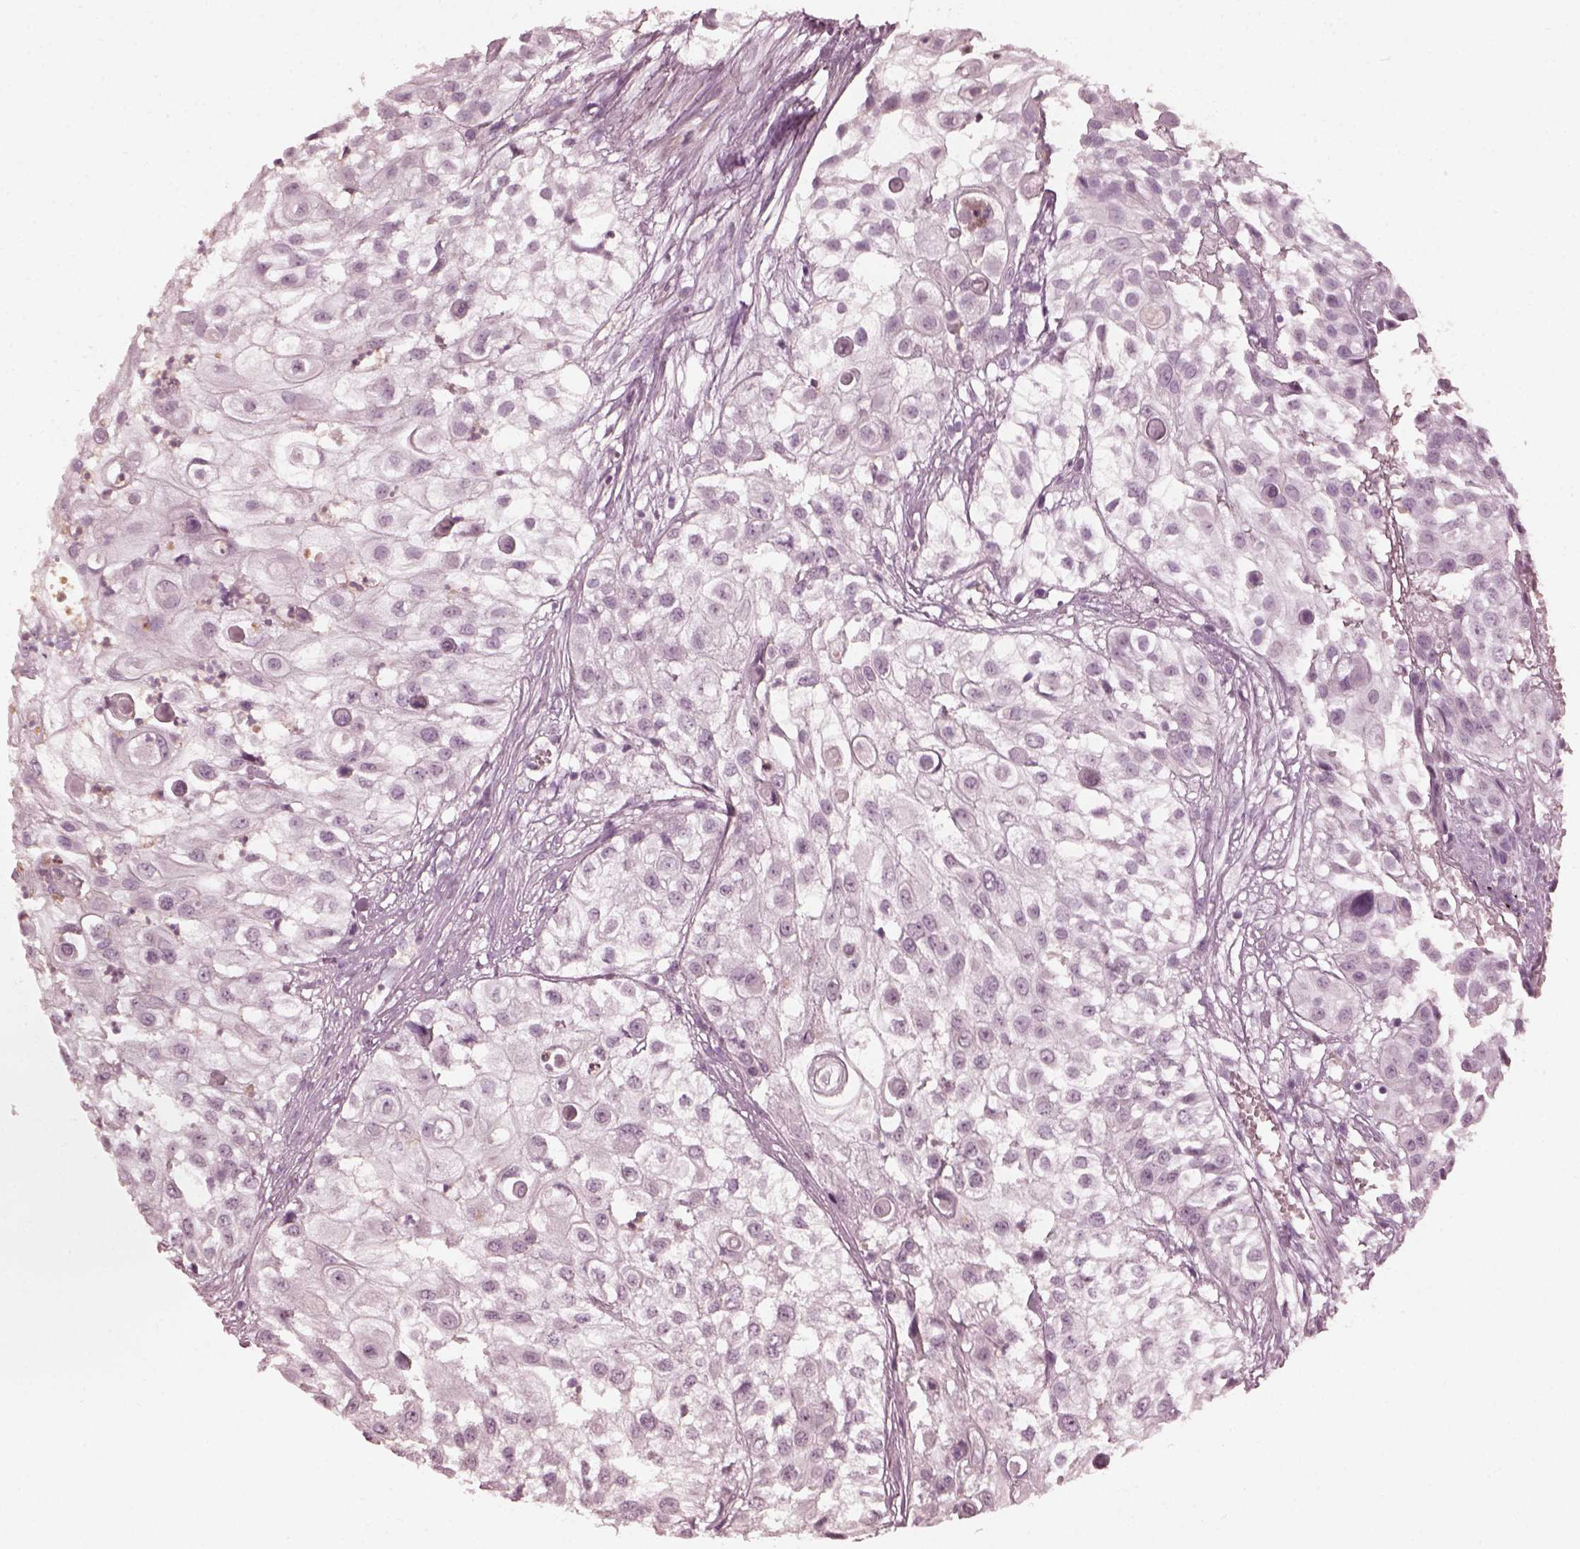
{"staining": {"intensity": "negative", "quantity": "none", "location": "none"}, "tissue": "urothelial cancer", "cell_type": "Tumor cells", "image_type": "cancer", "snomed": [{"axis": "morphology", "description": "Urothelial carcinoma, High grade"}, {"axis": "topography", "description": "Urinary bladder"}], "caption": "Tumor cells show no significant protein staining in urothelial cancer.", "gene": "CCDC170", "patient": {"sex": "female", "age": 79}}